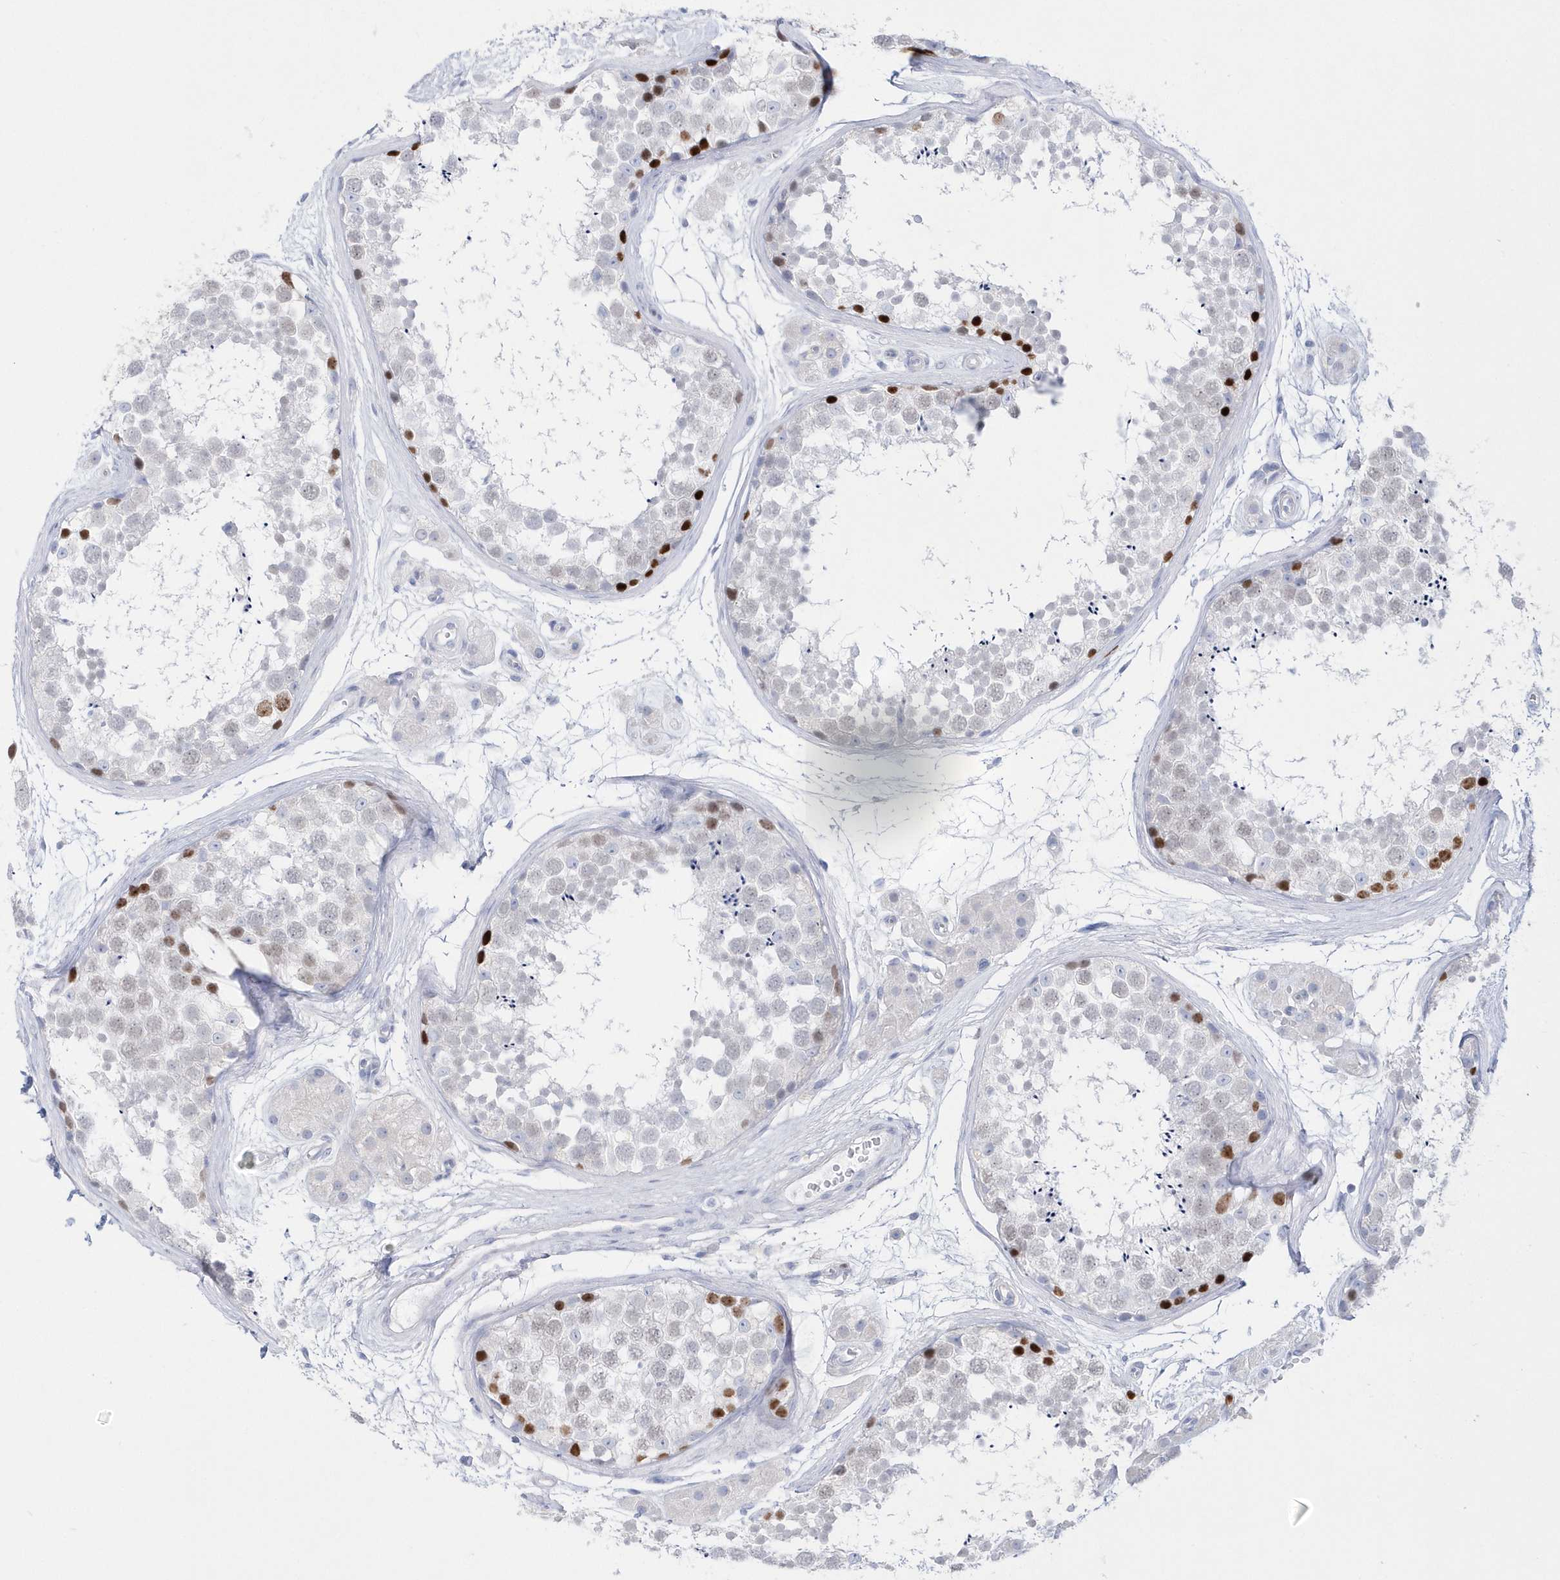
{"staining": {"intensity": "strong", "quantity": "<25%", "location": "nuclear"}, "tissue": "testis", "cell_type": "Cells in seminiferous ducts", "image_type": "normal", "snomed": [{"axis": "morphology", "description": "Normal tissue, NOS"}, {"axis": "topography", "description": "Testis"}], "caption": "This histopathology image displays immunohistochemistry (IHC) staining of normal human testis, with medium strong nuclear expression in about <25% of cells in seminiferous ducts.", "gene": "TMCO6", "patient": {"sex": "male", "age": 56}}